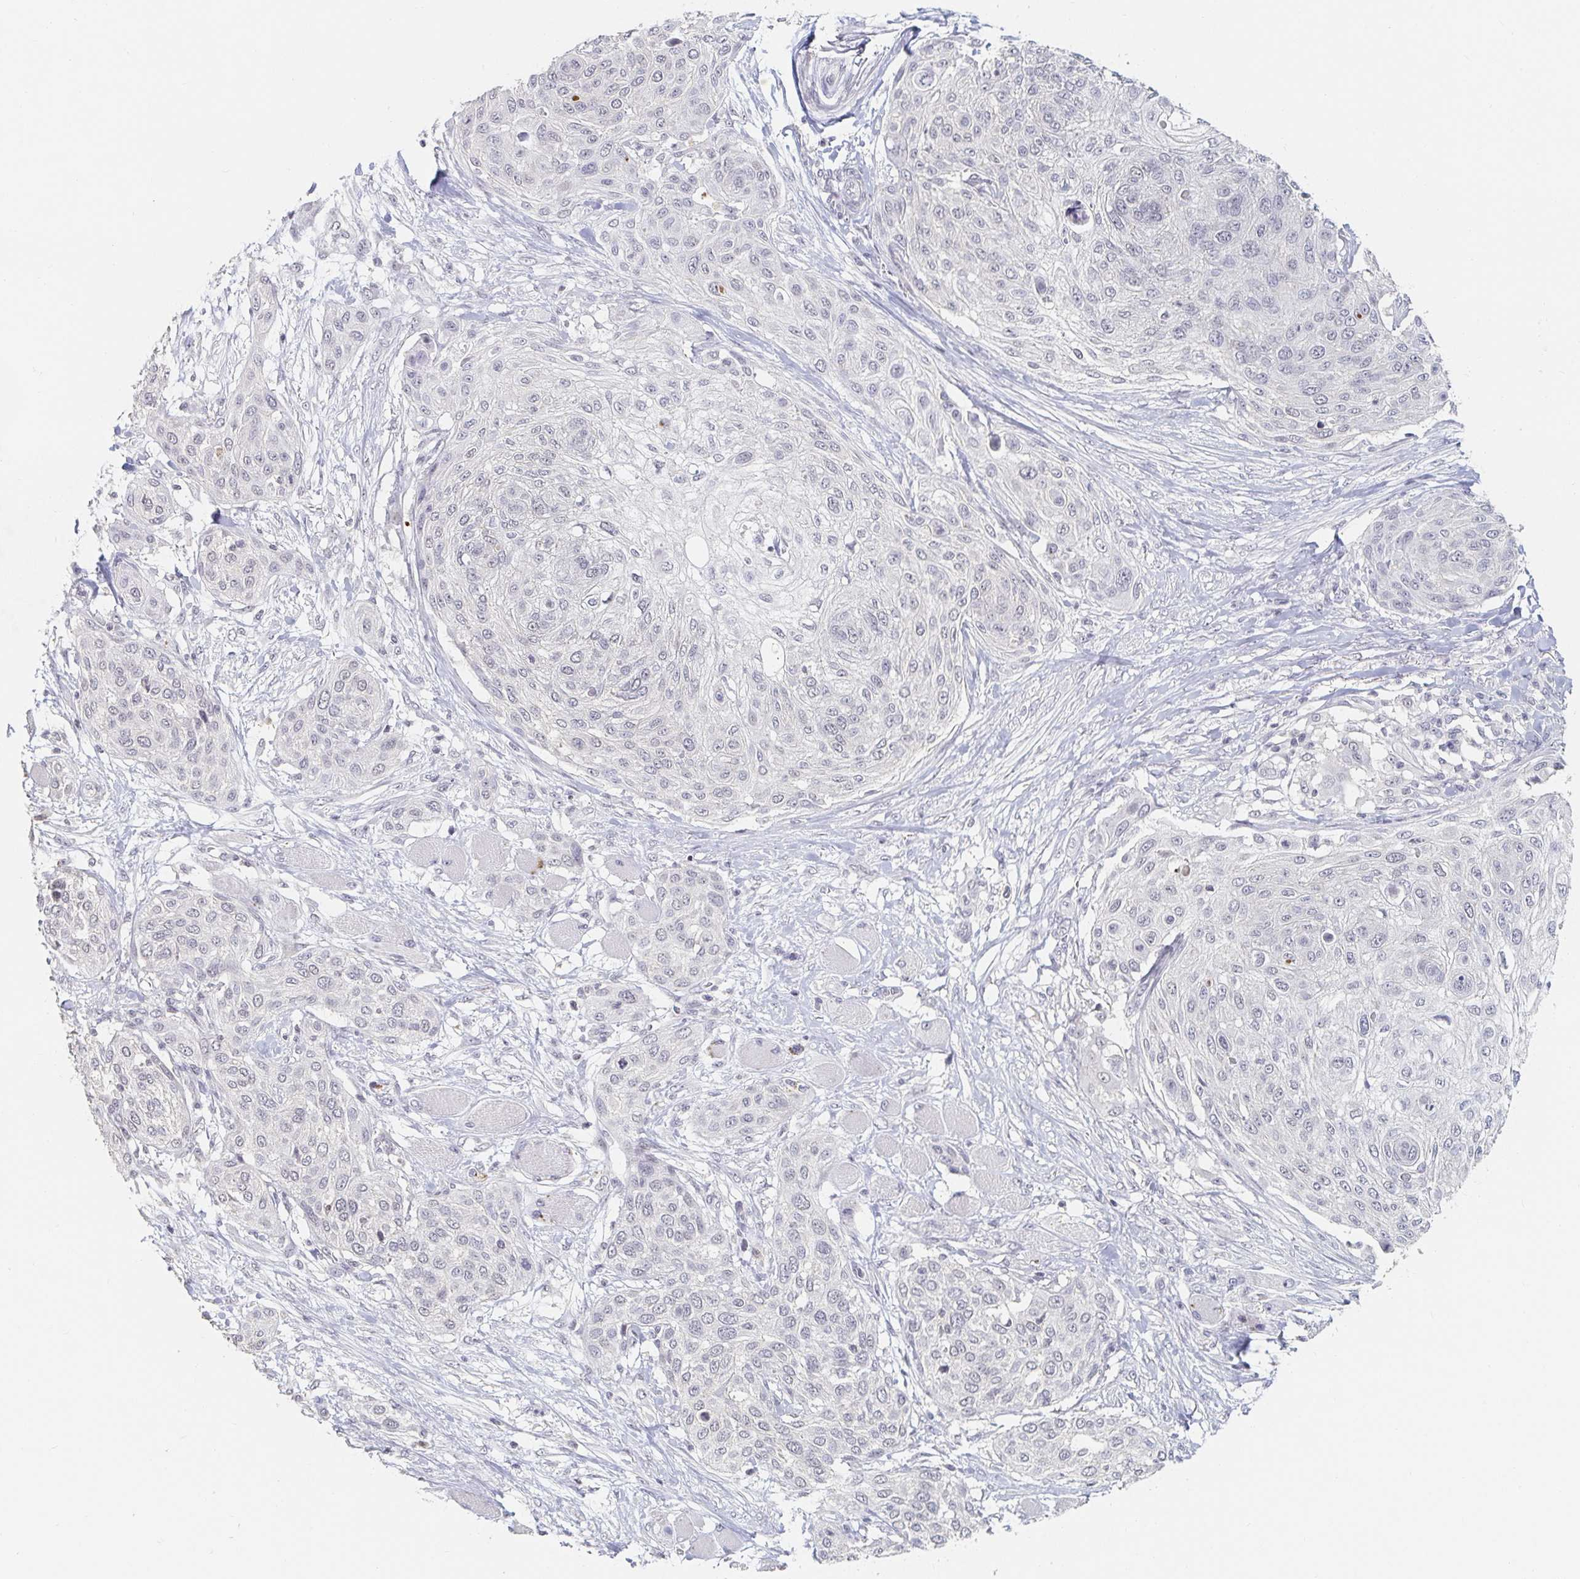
{"staining": {"intensity": "negative", "quantity": "none", "location": "none"}, "tissue": "skin cancer", "cell_type": "Tumor cells", "image_type": "cancer", "snomed": [{"axis": "morphology", "description": "Squamous cell carcinoma, NOS"}, {"axis": "topography", "description": "Skin"}], "caption": "High magnification brightfield microscopy of squamous cell carcinoma (skin) stained with DAB (3,3'-diaminobenzidine) (brown) and counterstained with hematoxylin (blue): tumor cells show no significant expression.", "gene": "NME9", "patient": {"sex": "female", "age": 87}}